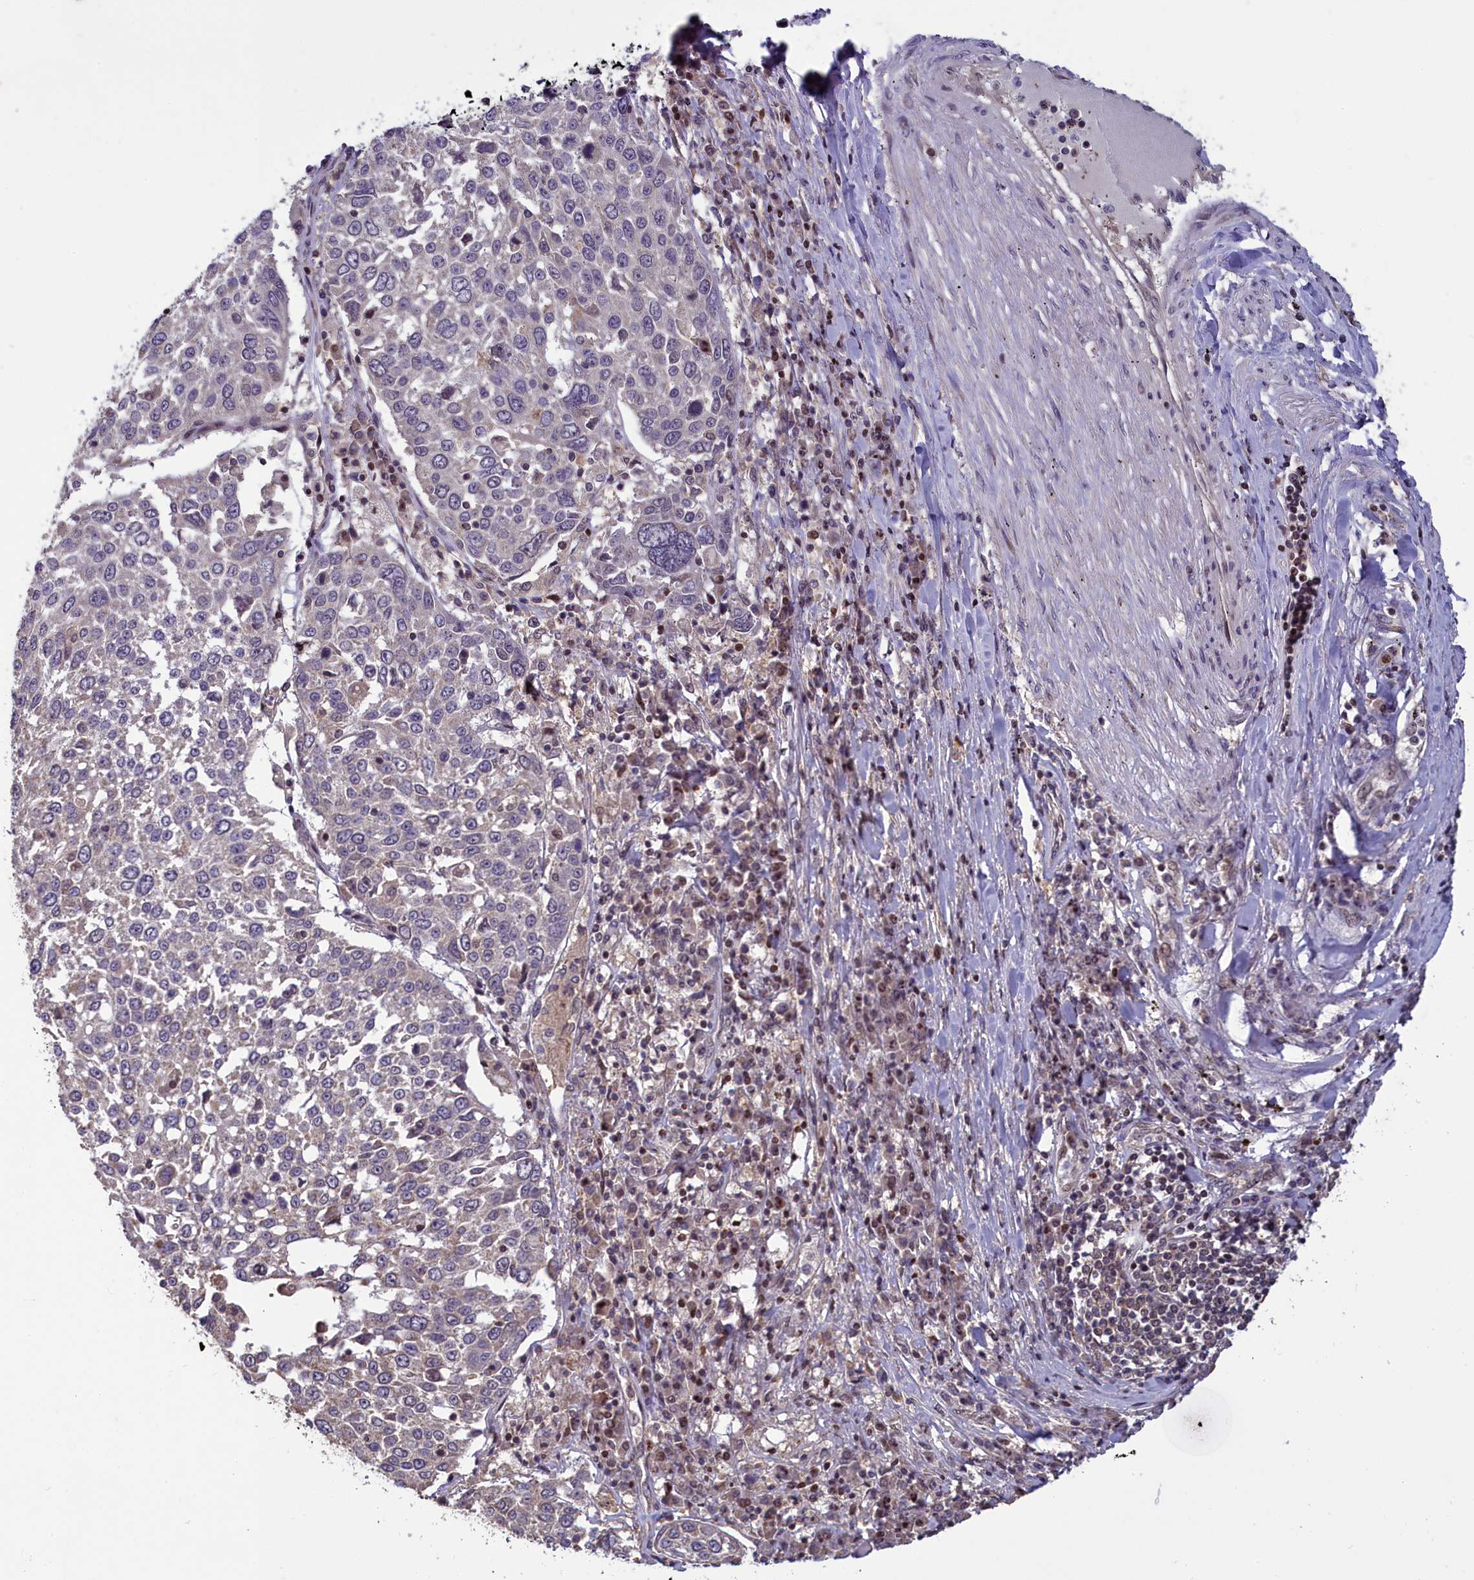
{"staining": {"intensity": "negative", "quantity": "none", "location": "none"}, "tissue": "lung cancer", "cell_type": "Tumor cells", "image_type": "cancer", "snomed": [{"axis": "morphology", "description": "Squamous cell carcinoma, NOS"}, {"axis": "topography", "description": "Lung"}], "caption": "Tumor cells are negative for protein expression in human lung cancer (squamous cell carcinoma). (DAB (3,3'-diaminobenzidine) IHC visualized using brightfield microscopy, high magnification).", "gene": "NUBP1", "patient": {"sex": "male", "age": 65}}